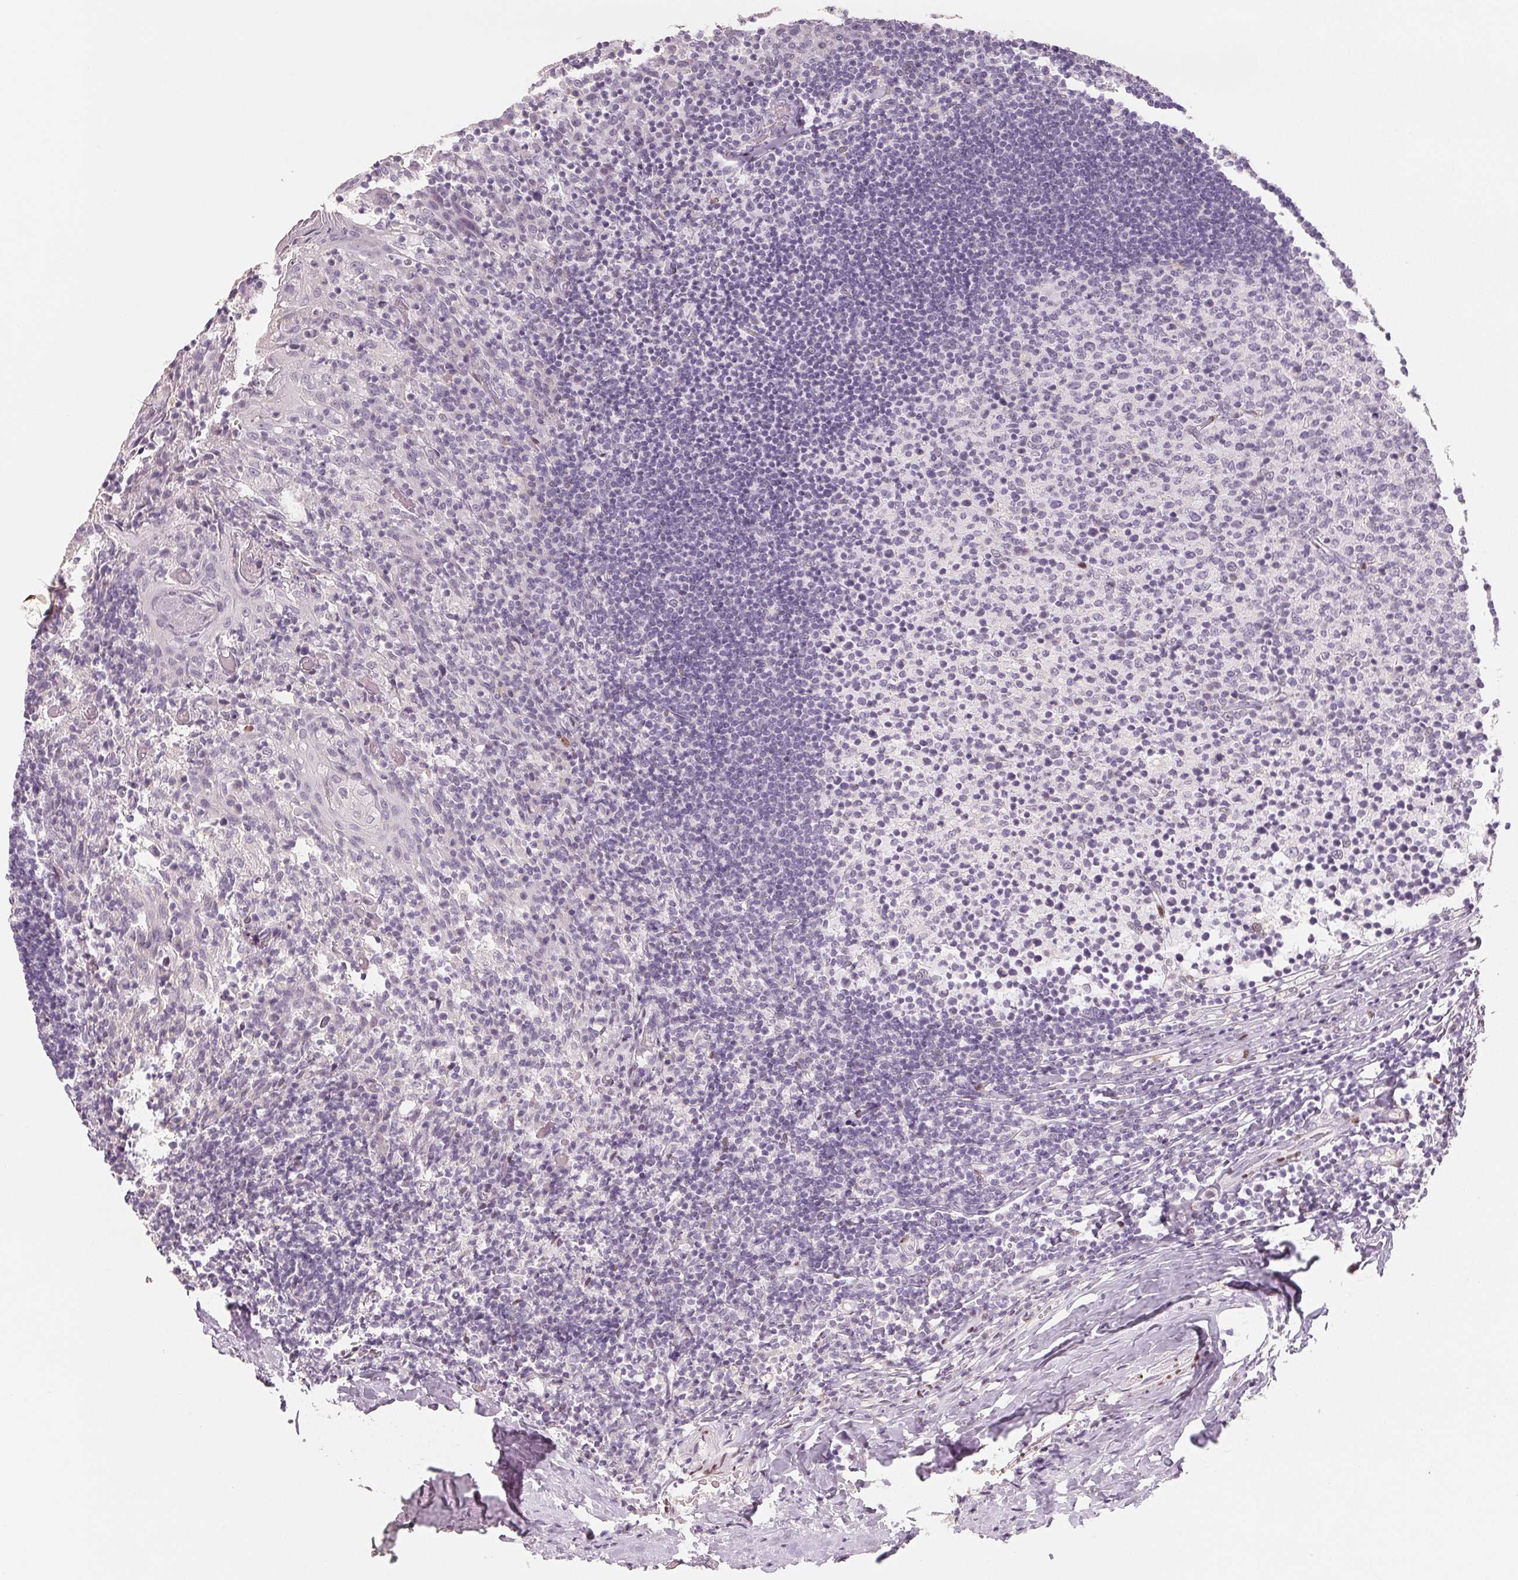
{"staining": {"intensity": "negative", "quantity": "none", "location": "none"}, "tissue": "tonsil", "cell_type": "Germinal center cells", "image_type": "normal", "snomed": [{"axis": "morphology", "description": "Normal tissue, NOS"}, {"axis": "topography", "description": "Tonsil"}], "caption": "IHC image of normal tonsil stained for a protein (brown), which displays no expression in germinal center cells.", "gene": "SMARCD3", "patient": {"sex": "female", "age": 10}}